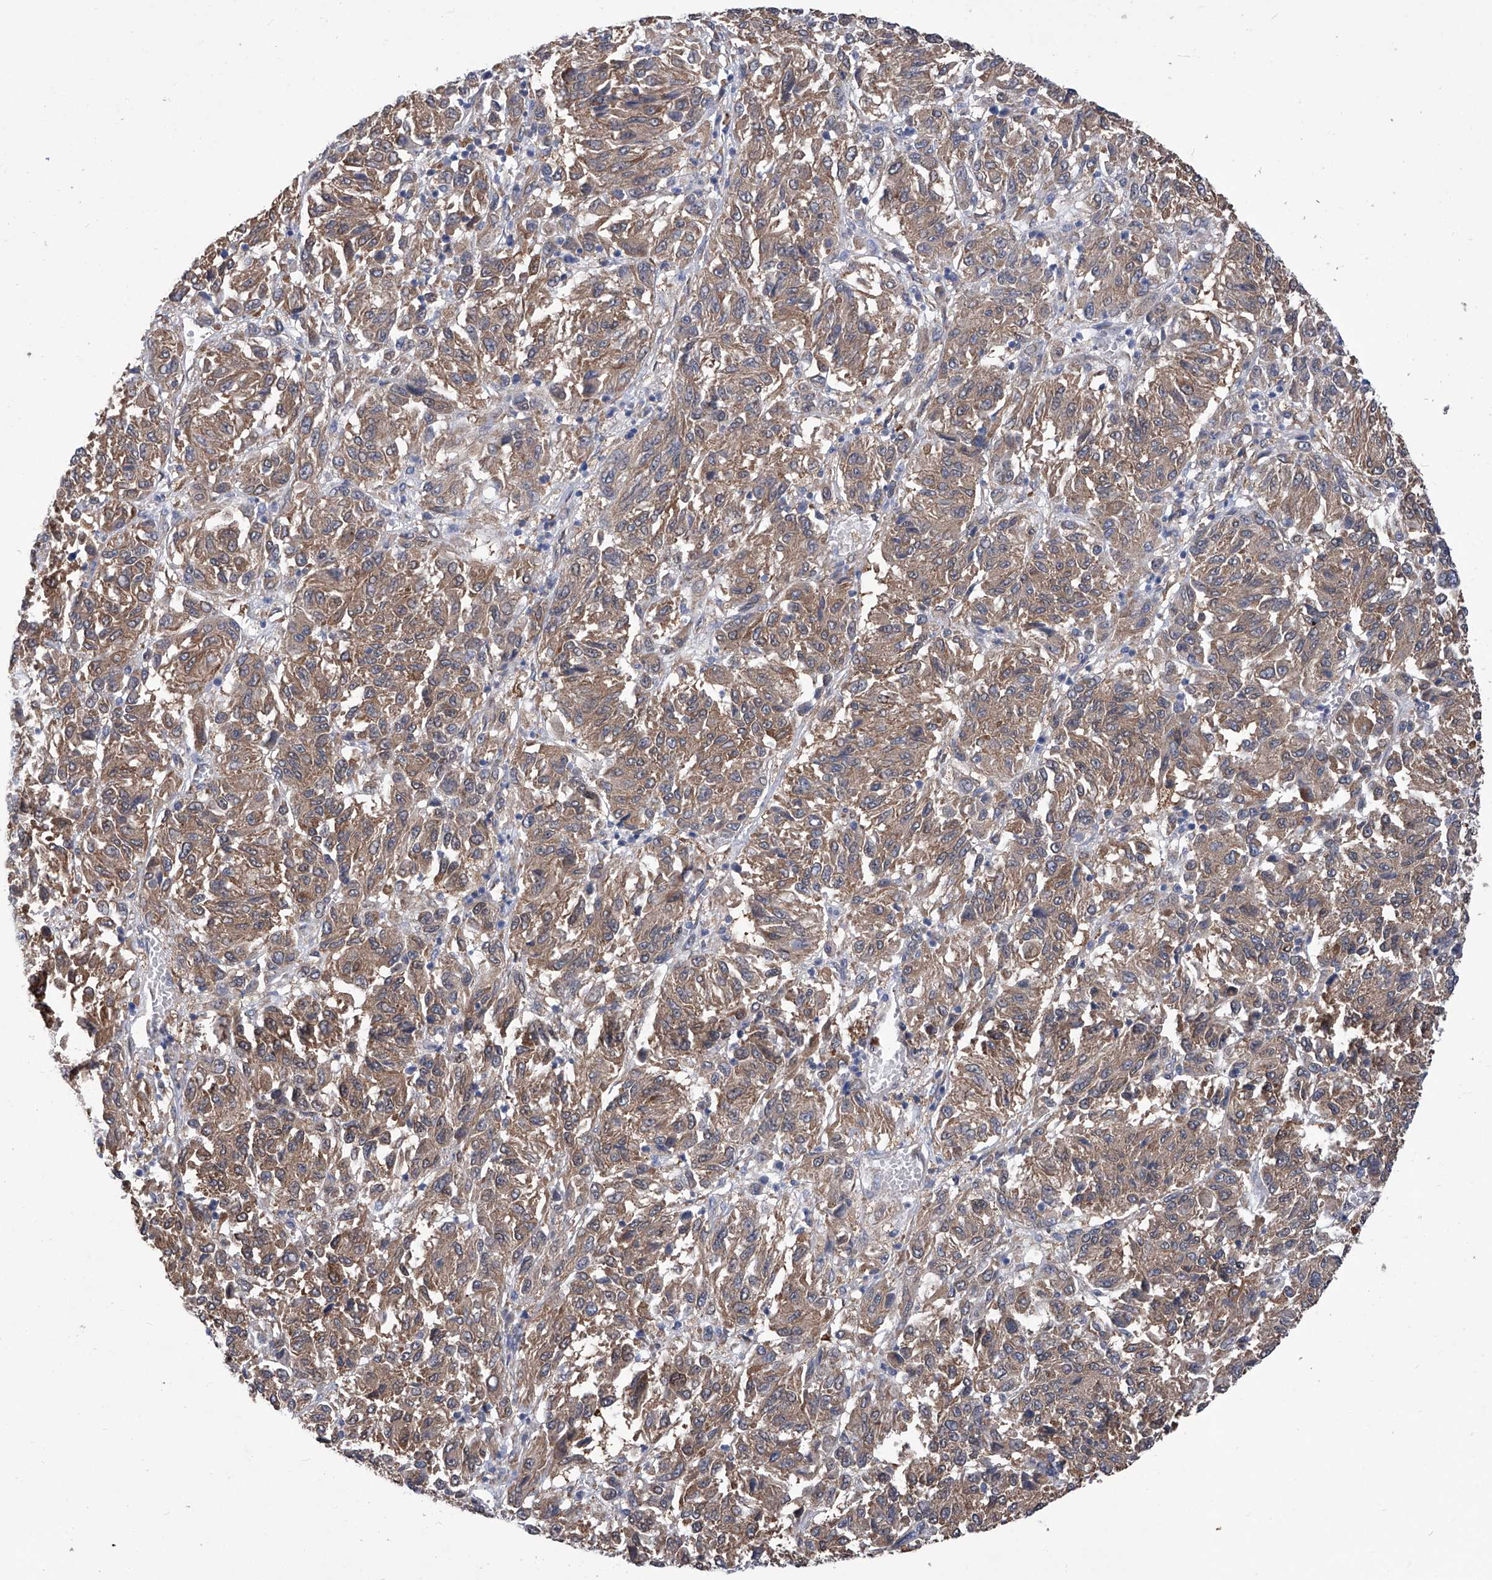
{"staining": {"intensity": "moderate", "quantity": ">75%", "location": "cytoplasmic/membranous"}, "tissue": "melanoma", "cell_type": "Tumor cells", "image_type": "cancer", "snomed": [{"axis": "morphology", "description": "Malignant melanoma, Metastatic site"}, {"axis": "topography", "description": "Lung"}], "caption": "An immunohistochemistry (IHC) histopathology image of tumor tissue is shown. Protein staining in brown highlights moderate cytoplasmic/membranous positivity in melanoma within tumor cells.", "gene": "SMS", "patient": {"sex": "male", "age": 64}}